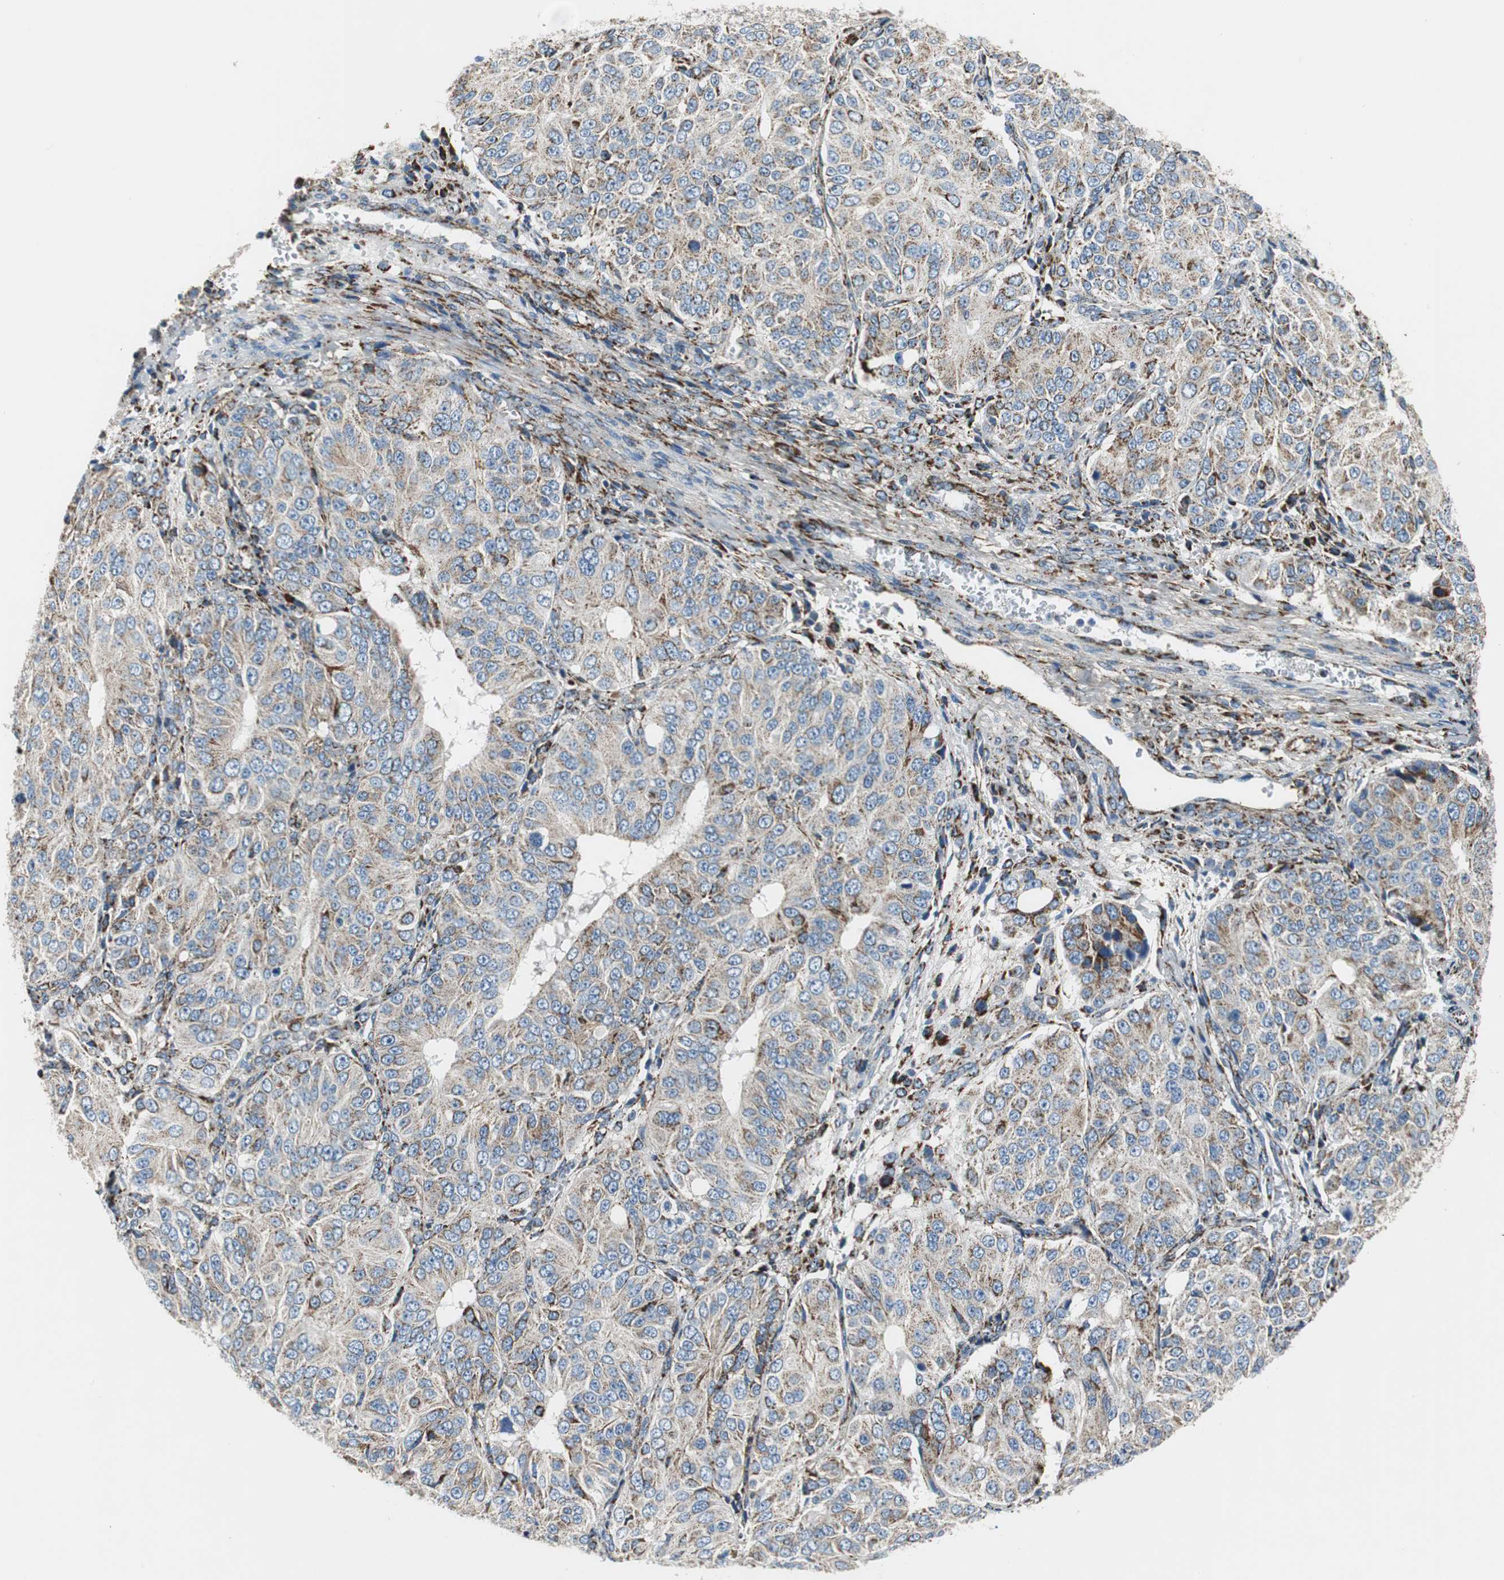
{"staining": {"intensity": "moderate", "quantity": "25%-75%", "location": "cytoplasmic/membranous"}, "tissue": "ovarian cancer", "cell_type": "Tumor cells", "image_type": "cancer", "snomed": [{"axis": "morphology", "description": "Carcinoma, endometroid"}, {"axis": "topography", "description": "Ovary"}], "caption": "Human ovarian endometroid carcinoma stained with a protein marker reveals moderate staining in tumor cells.", "gene": "C1QTNF7", "patient": {"sex": "female", "age": 51}}